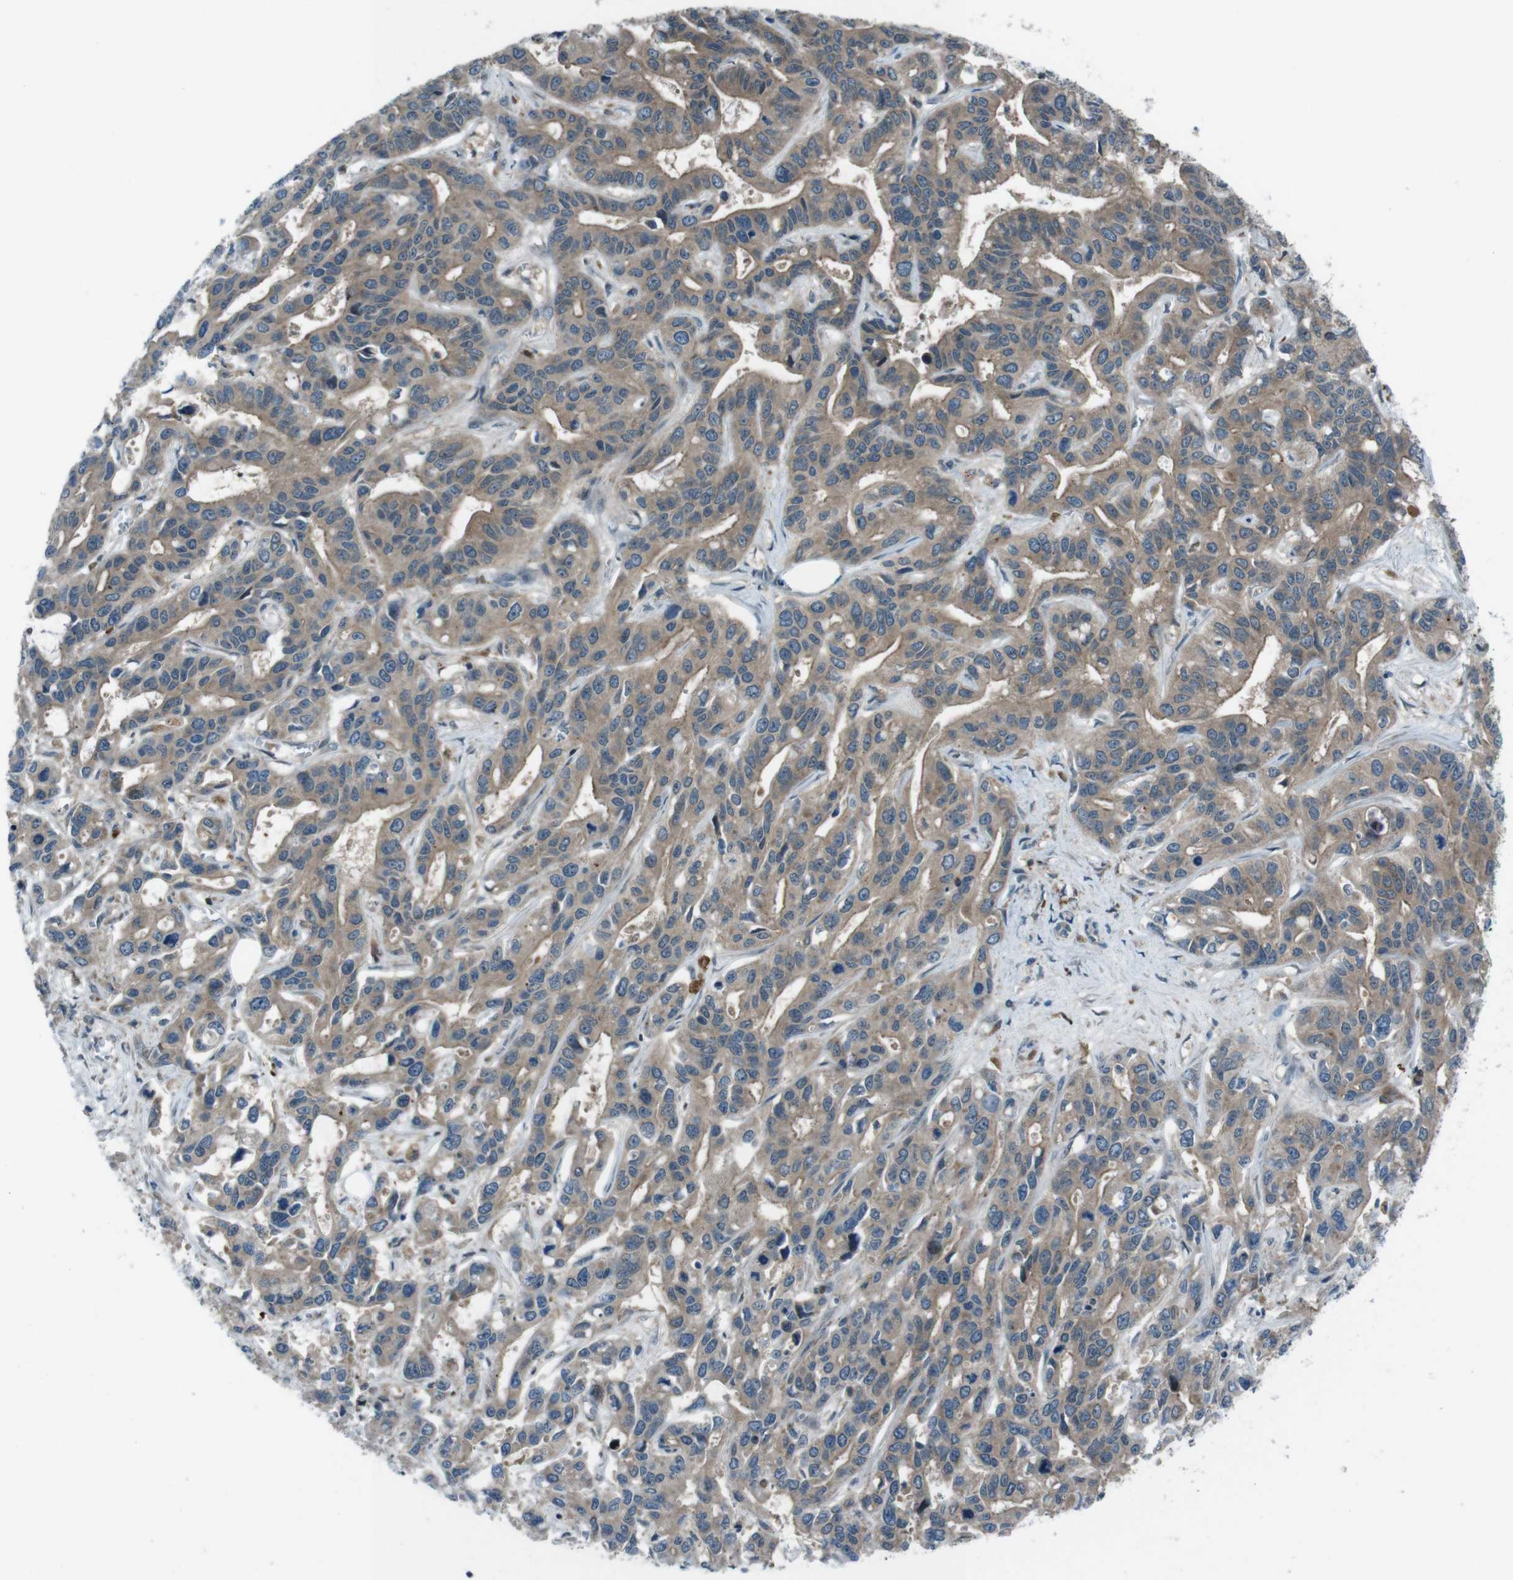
{"staining": {"intensity": "weak", "quantity": ">75%", "location": "cytoplasmic/membranous"}, "tissue": "liver cancer", "cell_type": "Tumor cells", "image_type": "cancer", "snomed": [{"axis": "morphology", "description": "Cholangiocarcinoma"}, {"axis": "topography", "description": "Liver"}], "caption": "Immunohistochemical staining of human liver cancer (cholangiocarcinoma) shows weak cytoplasmic/membranous protein staining in approximately >75% of tumor cells.", "gene": "SLC27A4", "patient": {"sex": "female", "age": 65}}